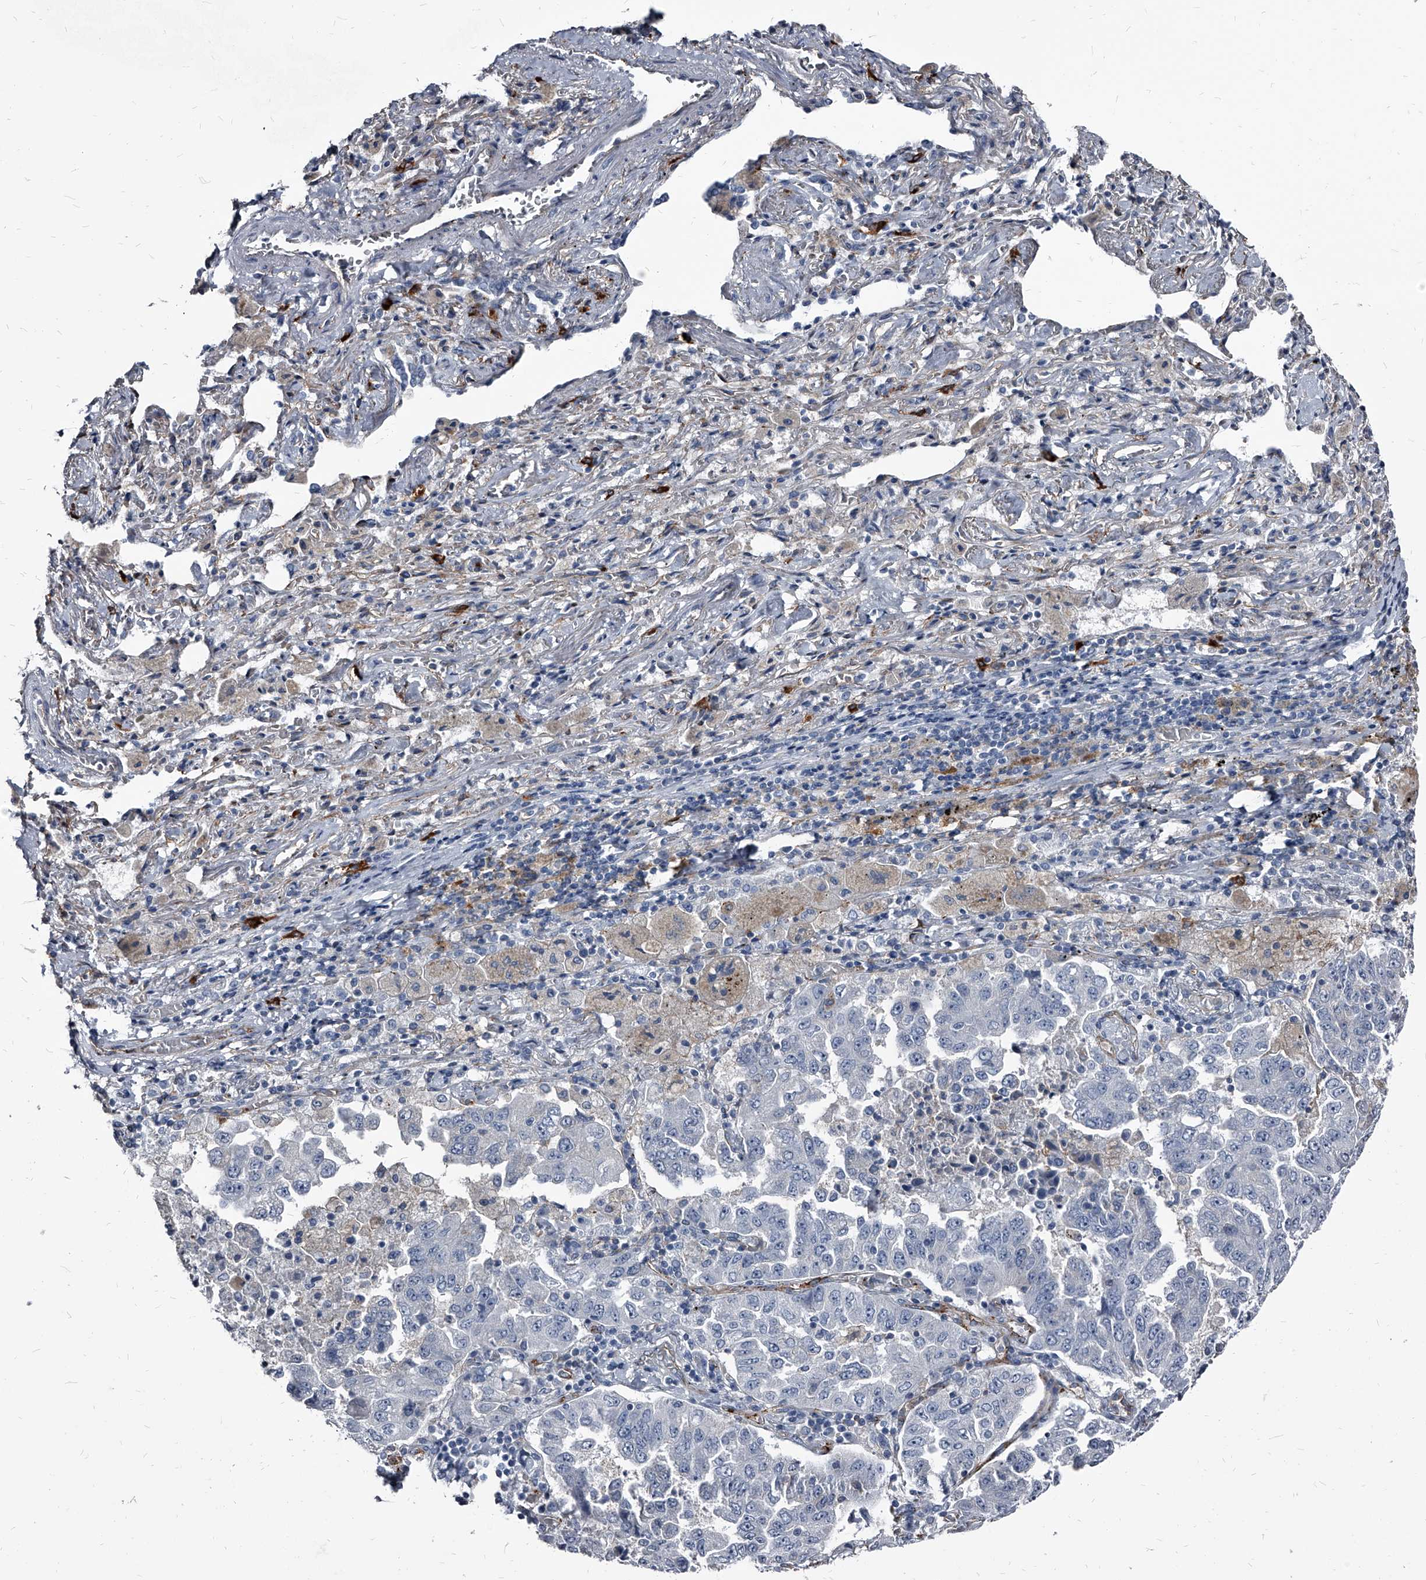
{"staining": {"intensity": "negative", "quantity": "none", "location": "none"}, "tissue": "lung cancer", "cell_type": "Tumor cells", "image_type": "cancer", "snomed": [{"axis": "morphology", "description": "Adenocarcinoma, NOS"}, {"axis": "topography", "description": "Lung"}], "caption": "Immunohistochemistry photomicrograph of neoplastic tissue: lung cancer (adenocarcinoma) stained with DAB (3,3'-diaminobenzidine) shows no significant protein positivity in tumor cells.", "gene": "PGLYRP3", "patient": {"sex": "female", "age": 51}}